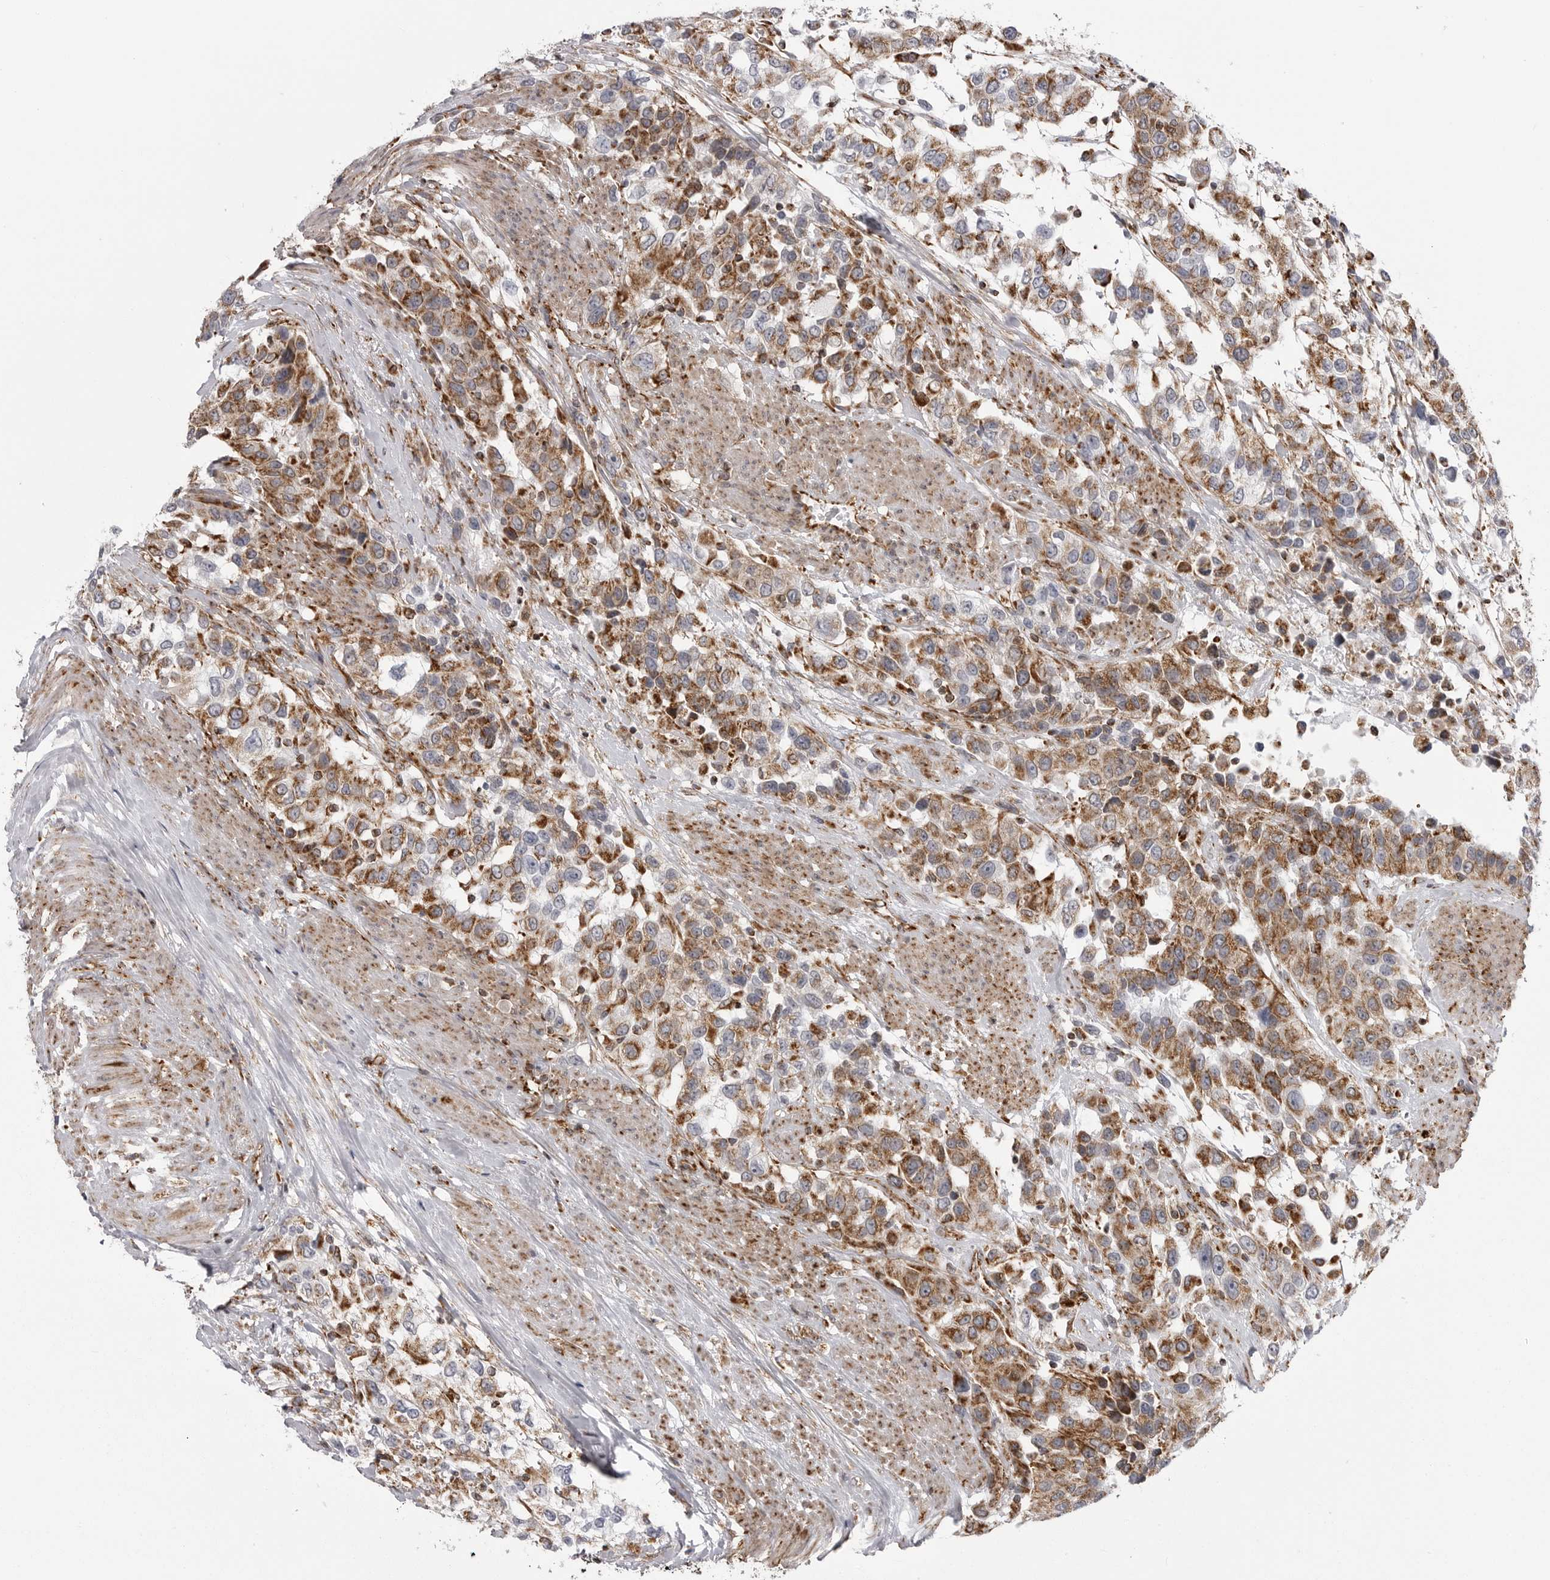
{"staining": {"intensity": "moderate", "quantity": ">75%", "location": "cytoplasmic/membranous"}, "tissue": "urothelial cancer", "cell_type": "Tumor cells", "image_type": "cancer", "snomed": [{"axis": "morphology", "description": "Urothelial carcinoma, High grade"}, {"axis": "topography", "description": "Urinary bladder"}], "caption": "Human urothelial cancer stained with a protein marker reveals moderate staining in tumor cells.", "gene": "FH", "patient": {"sex": "female", "age": 80}}